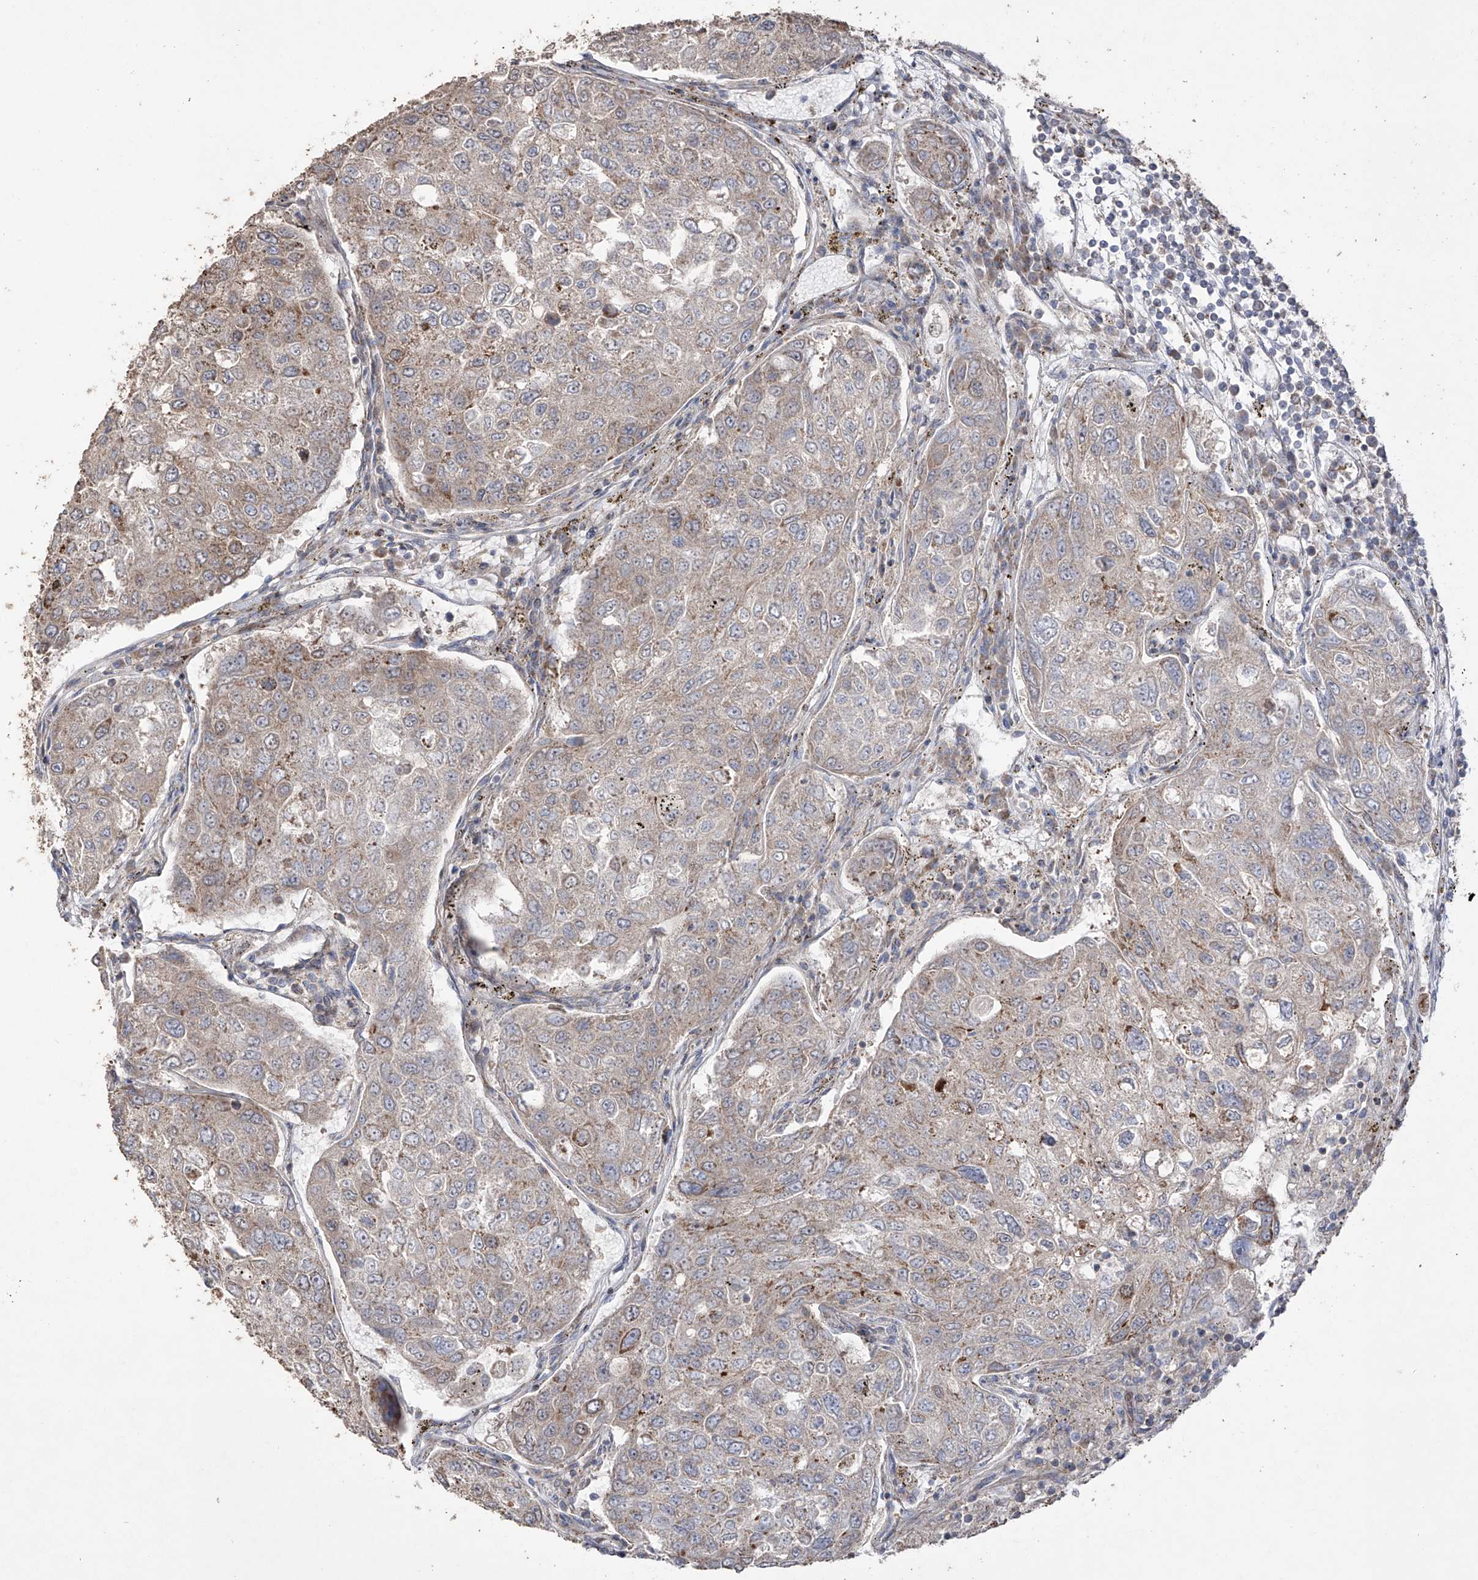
{"staining": {"intensity": "weak", "quantity": "25%-75%", "location": "cytoplasmic/membranous"}, "tissue": "urothelial cancer", "cell_type": "Tumor cells", "image_type": "cancer", "snomed": [{"axis": "morphology", "description": "Urothelial carcinoma, High grade"}, {"axis": "topography", "description": "Lymph node"}, {"axis": "topography", "description": "Urinary bladder"}], "caption": "Tumor cells show low levels of weak cytoplasmic/membranous expression in about 25%-75% of cells in human urothelial cancer.", "gene": "YKT6", "patient": {"sex": "male", "age": 51}}